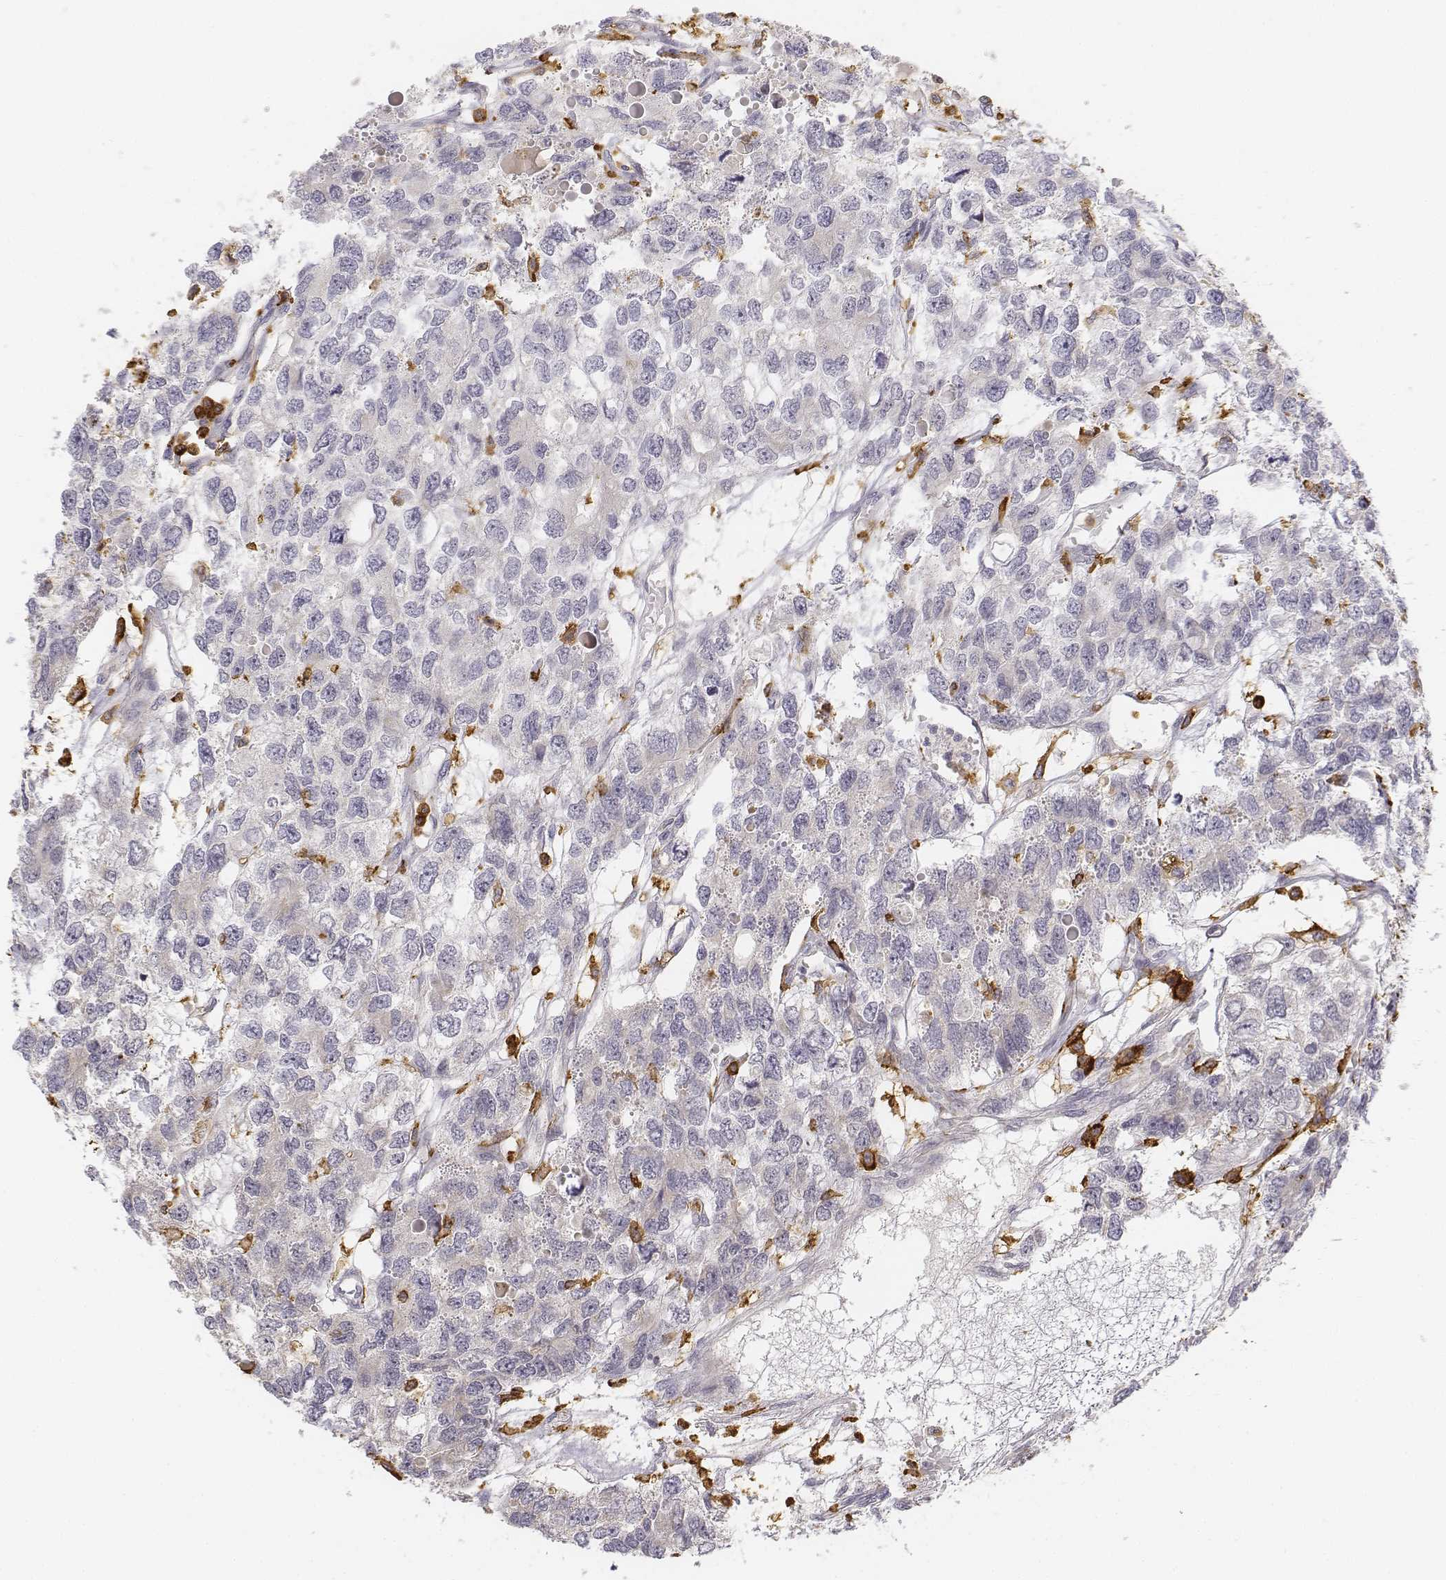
{"staining": {"intensity": "negative", "quantity": "none", "location": "none"}, "tissue": "testis cancer", "cell_type": "Tumor cells", "image_type": "cancer", "snomed": [{"axis": "morphology", "description": "Seminoma, NOS"}, {"axis": "topography", "description": "Testis"}], "caption": "There is no significant staining in tumor cells of testis cancer.", "gene": "CD14", "patient": {"sex": "male", "age": 52}}